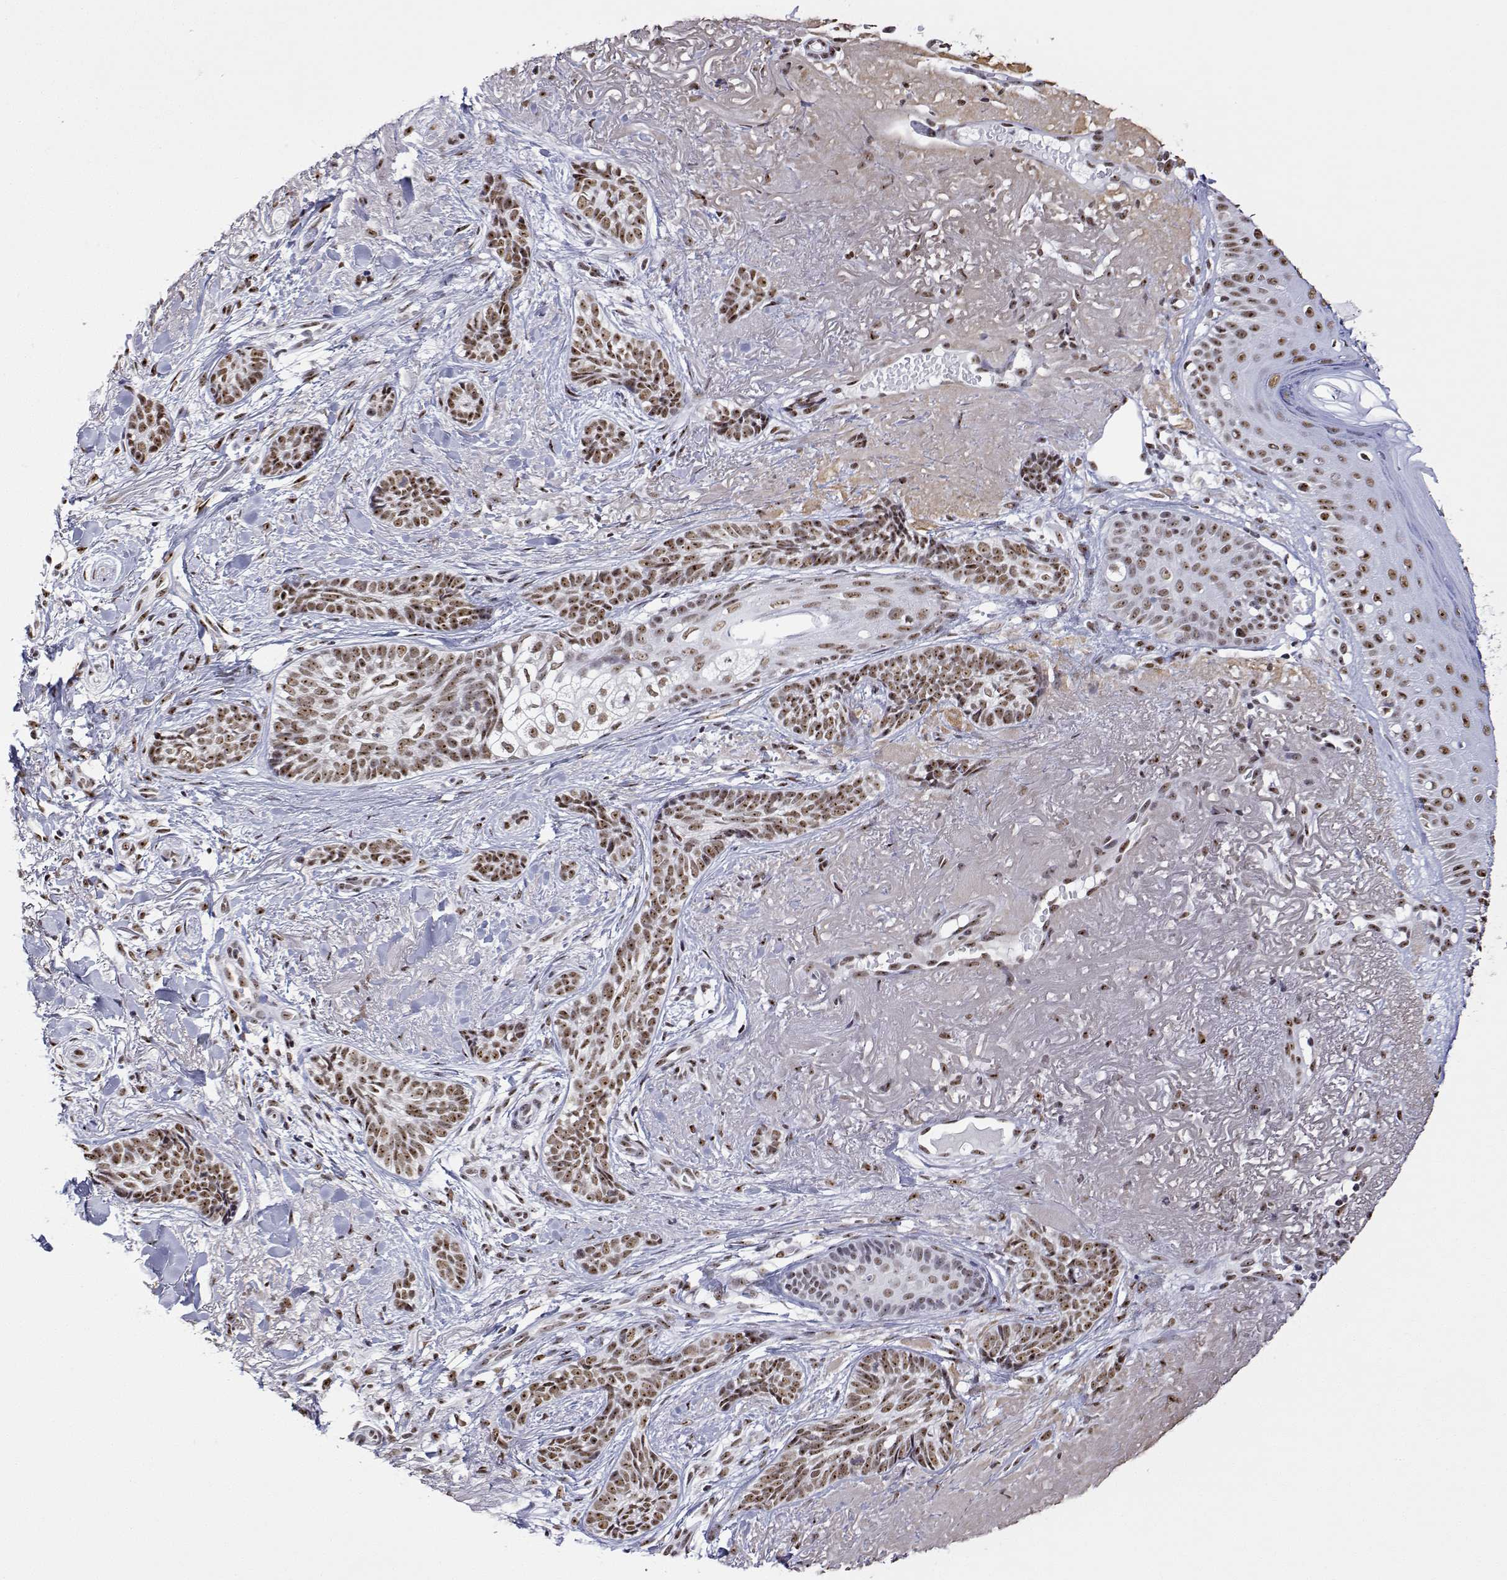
{"staining": {"intensity": "moderate", "quantity": ">75%", "location": "nuclear"}, "tissue": "skin cancer", "cell_type": "Tumor cells", "image_type": "cancer", "snomed": [{"axis": "morphology", "description": "Basal cell carcinoma"}, {"axis": "morphology", "description": "BCC, high aggressive"}, {"axis": "topography", "description": "Skin"}], "caption": "Protein staining by IHC demonstrates moderate nuclear positivity in approximately >75% of tumor cells in bcc,  high aggressive (skin).", "gene": "ADAR", "patient": {"sex": "female", "age": 79}}